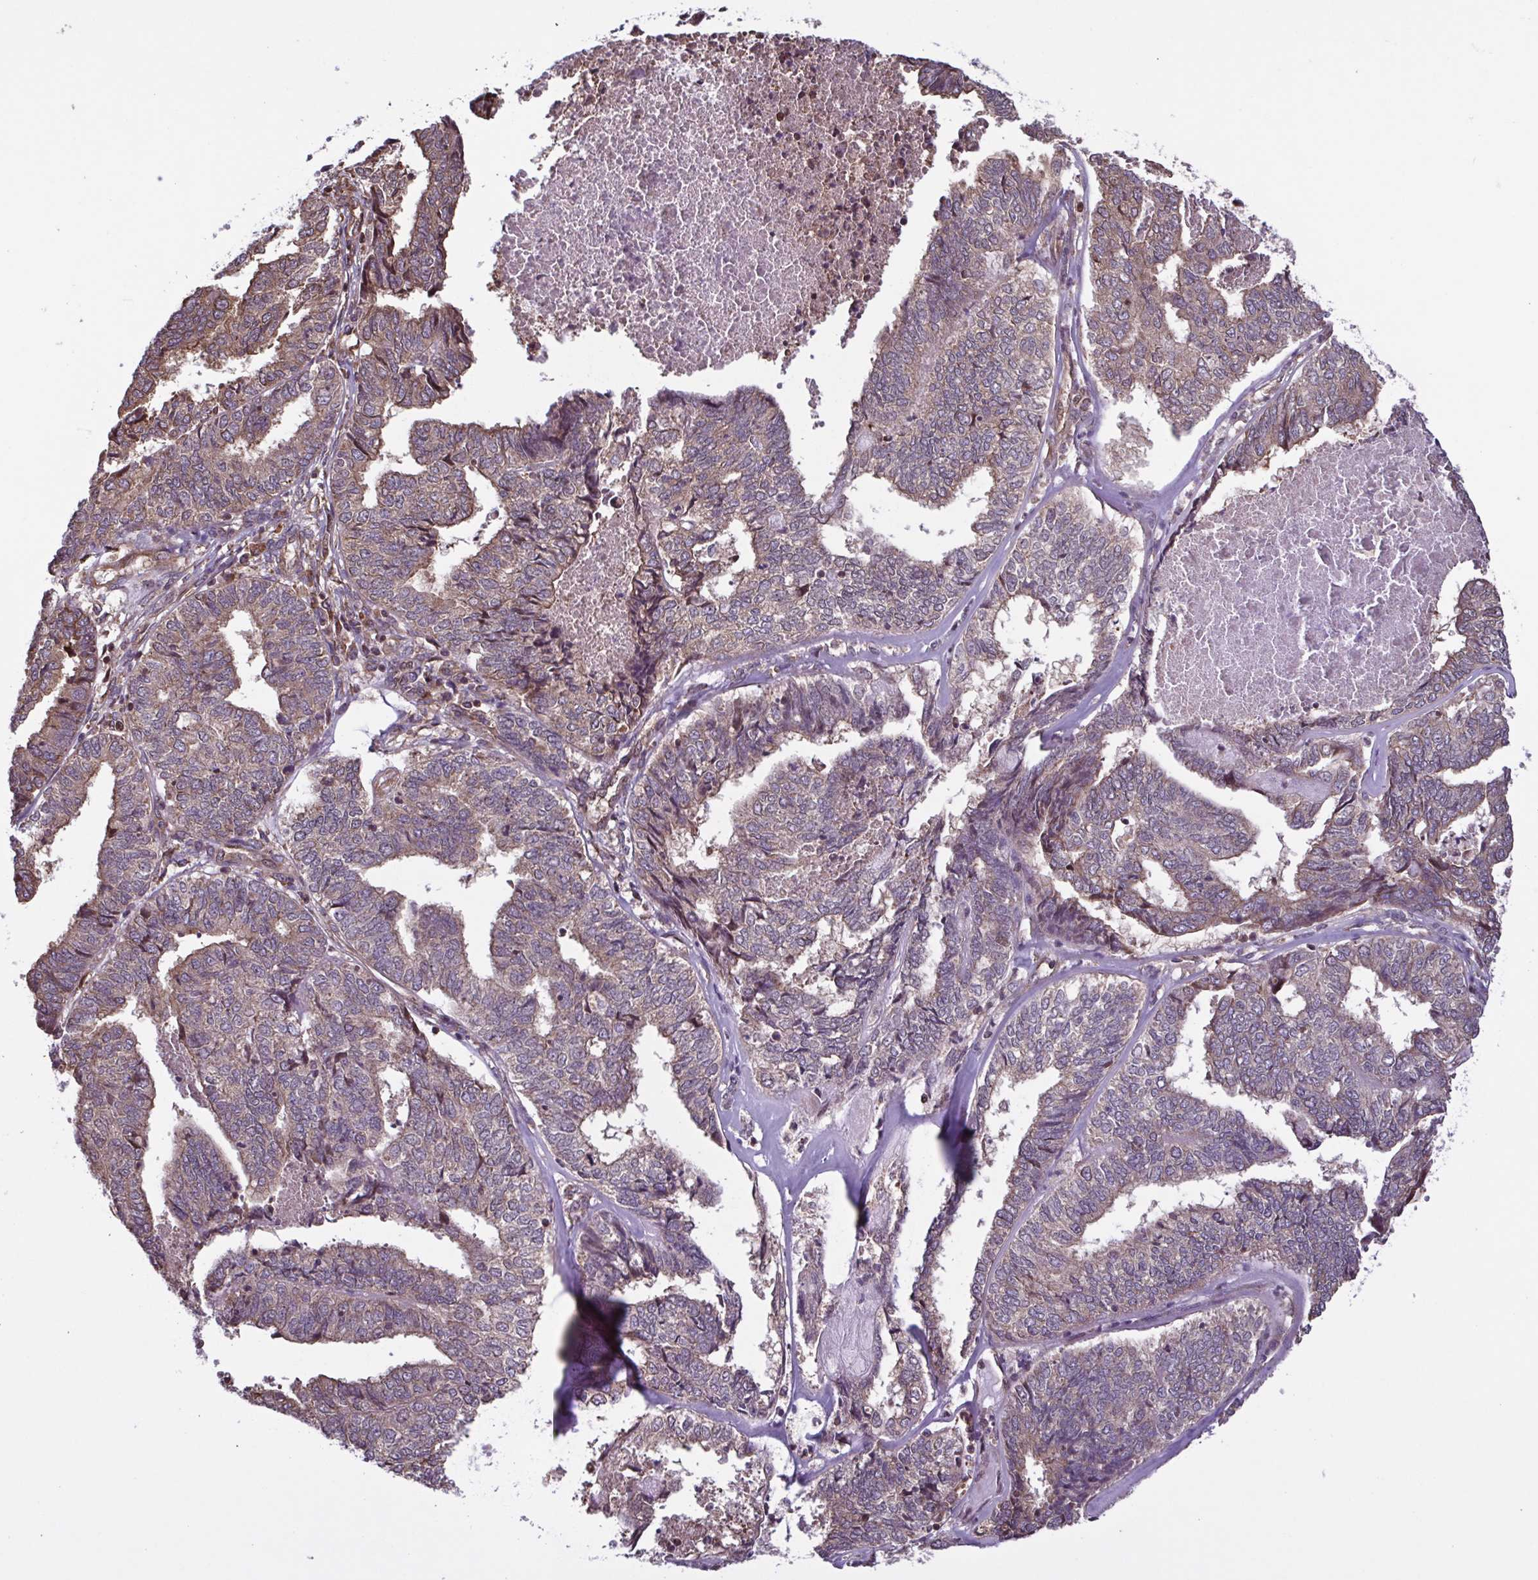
{"staining": {"intensity": "weak", "quantity": ">75%", "location": "cytoplasmic/membranous"}, "tissue": "endometrial cancer", "cell_type": "Tumor cells", "image_type": "cancer", "snomed": [{"axis": "morphology", "description": "Adenocarcinoma, NOS"}, {"axis": "topography", "description": "Endometrium"}], "caption": "Immunohistochemical staining of human adenocarcinoma (endometrial) shows low levels of weak cytoplasmic/membranous expression in about >75% of tumor cells.", "gene": "SEC63", "patient": {"sex": "female", "age": 73}}